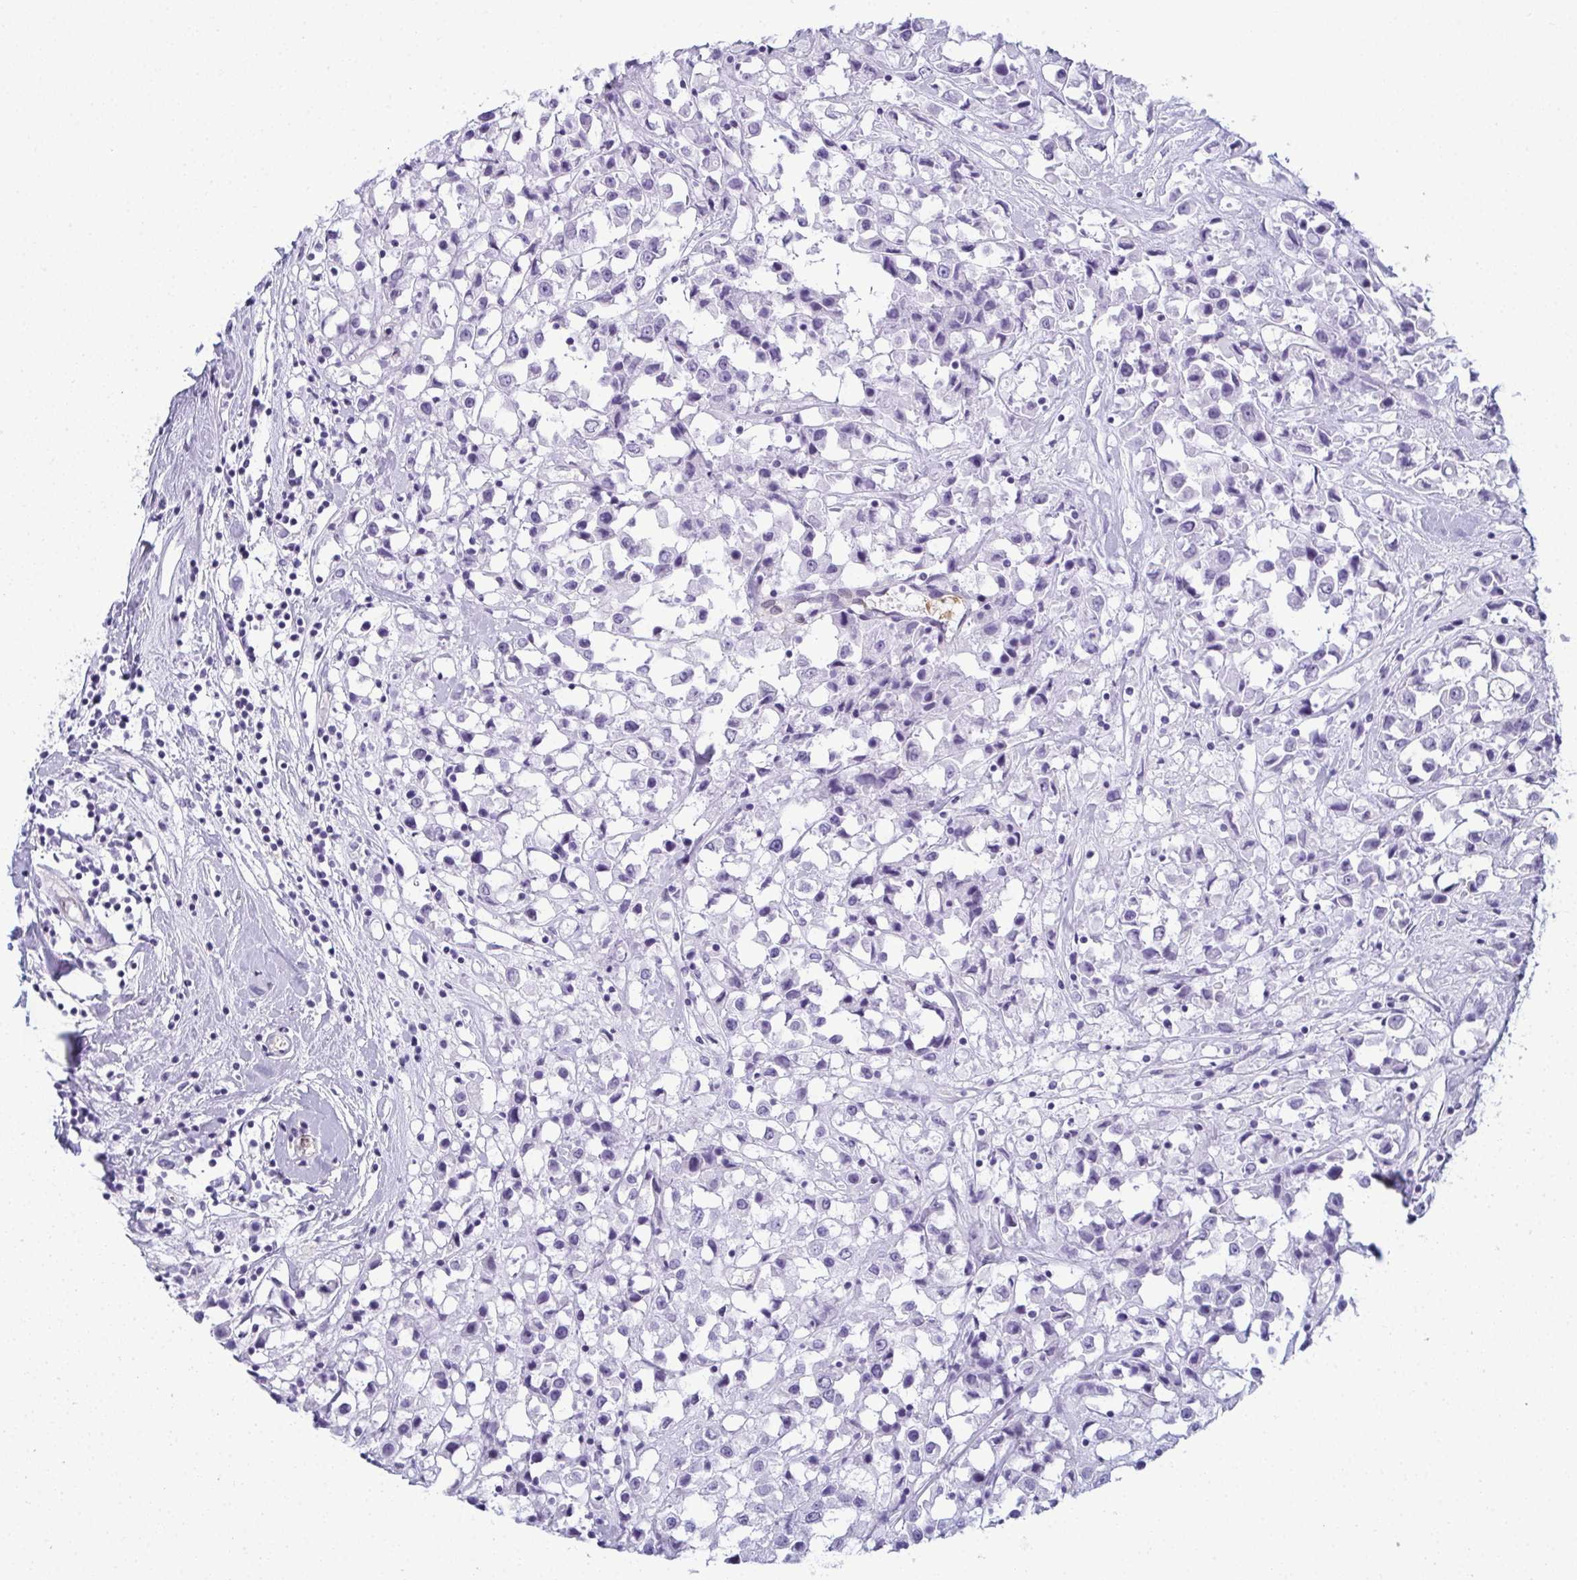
{"staining": {"intensity": "negative", "quantity": "none", "location": "none"}, "tissue": "breast cancer", "cell_type": "Tumor cells", "image_type": "cancer", "snomed": [{"axis": "morphology", "description": "Duct carcinoma"}, {"axis": "topography", "description": "Breast"}], "caption": "This micrograph is of infiltrating ductal carcinoma (breast) stained with IHC to label a protein in brown with the nuclei are counter-stained blue. There is no positivity in tumor cells.", "gene": "CDA", "patient": {"sex": "female", "age": 61}}